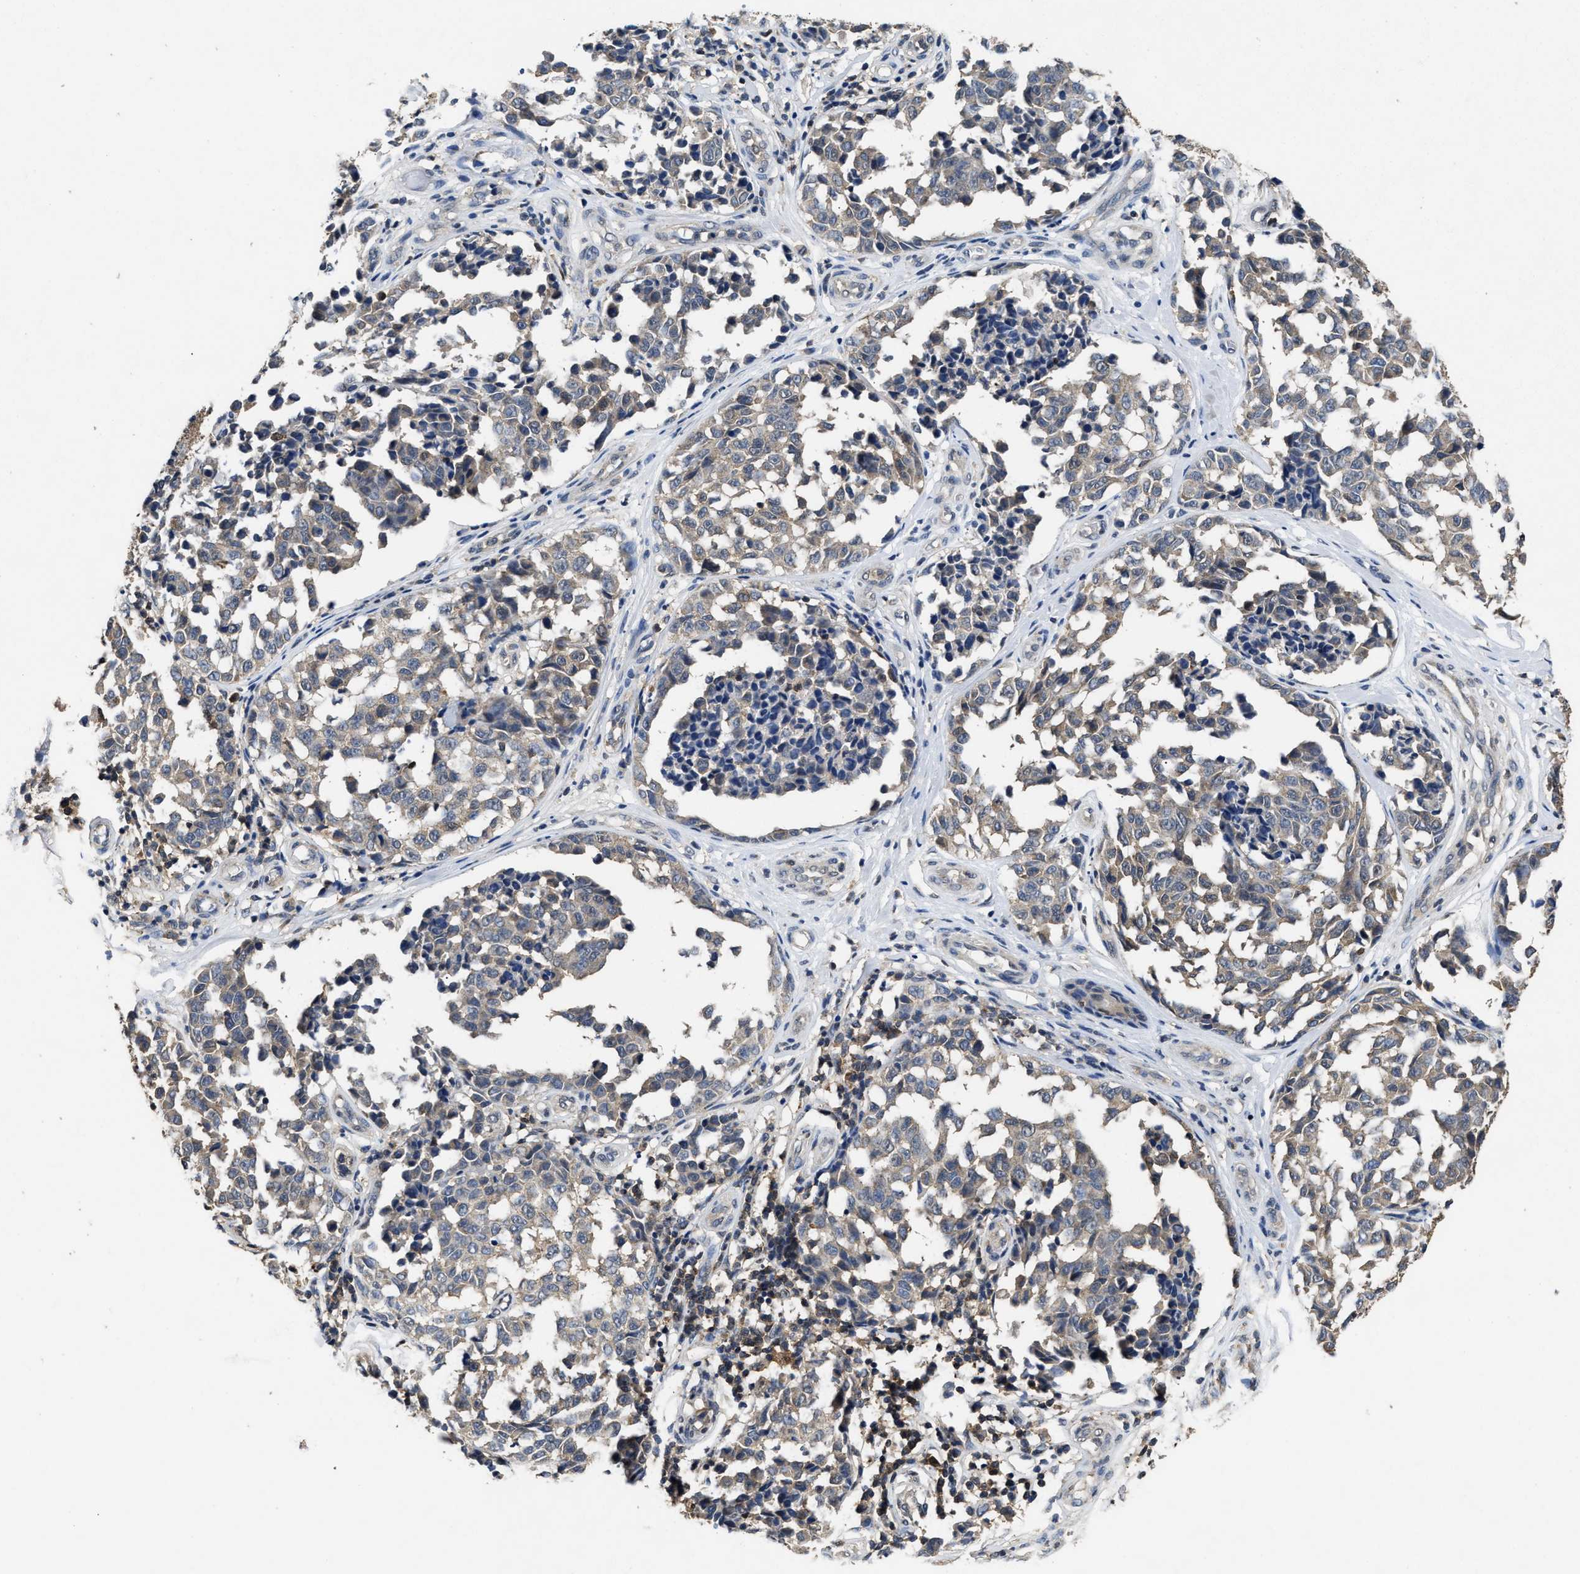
{"staining": {"intensity": "weak", "quantity": ">75%", "location": "cytoplasmic/membranous"}, "tissue": "melanoma", "cell_type": "Tumor cells", "image_type": "cancer", "snomed": [{"axis": "morphology", "description": "Malignant melanoma, NOS"}, {"axis": "topography", "description": "Skin"}], "caption": "The immunohistochemical stain shows weak cytoplasmic/membranous staining in tumor cells of malignant melanoma tissue.", "gene": "ACAT2", "patient": {"sex": "female", "age": 64}}